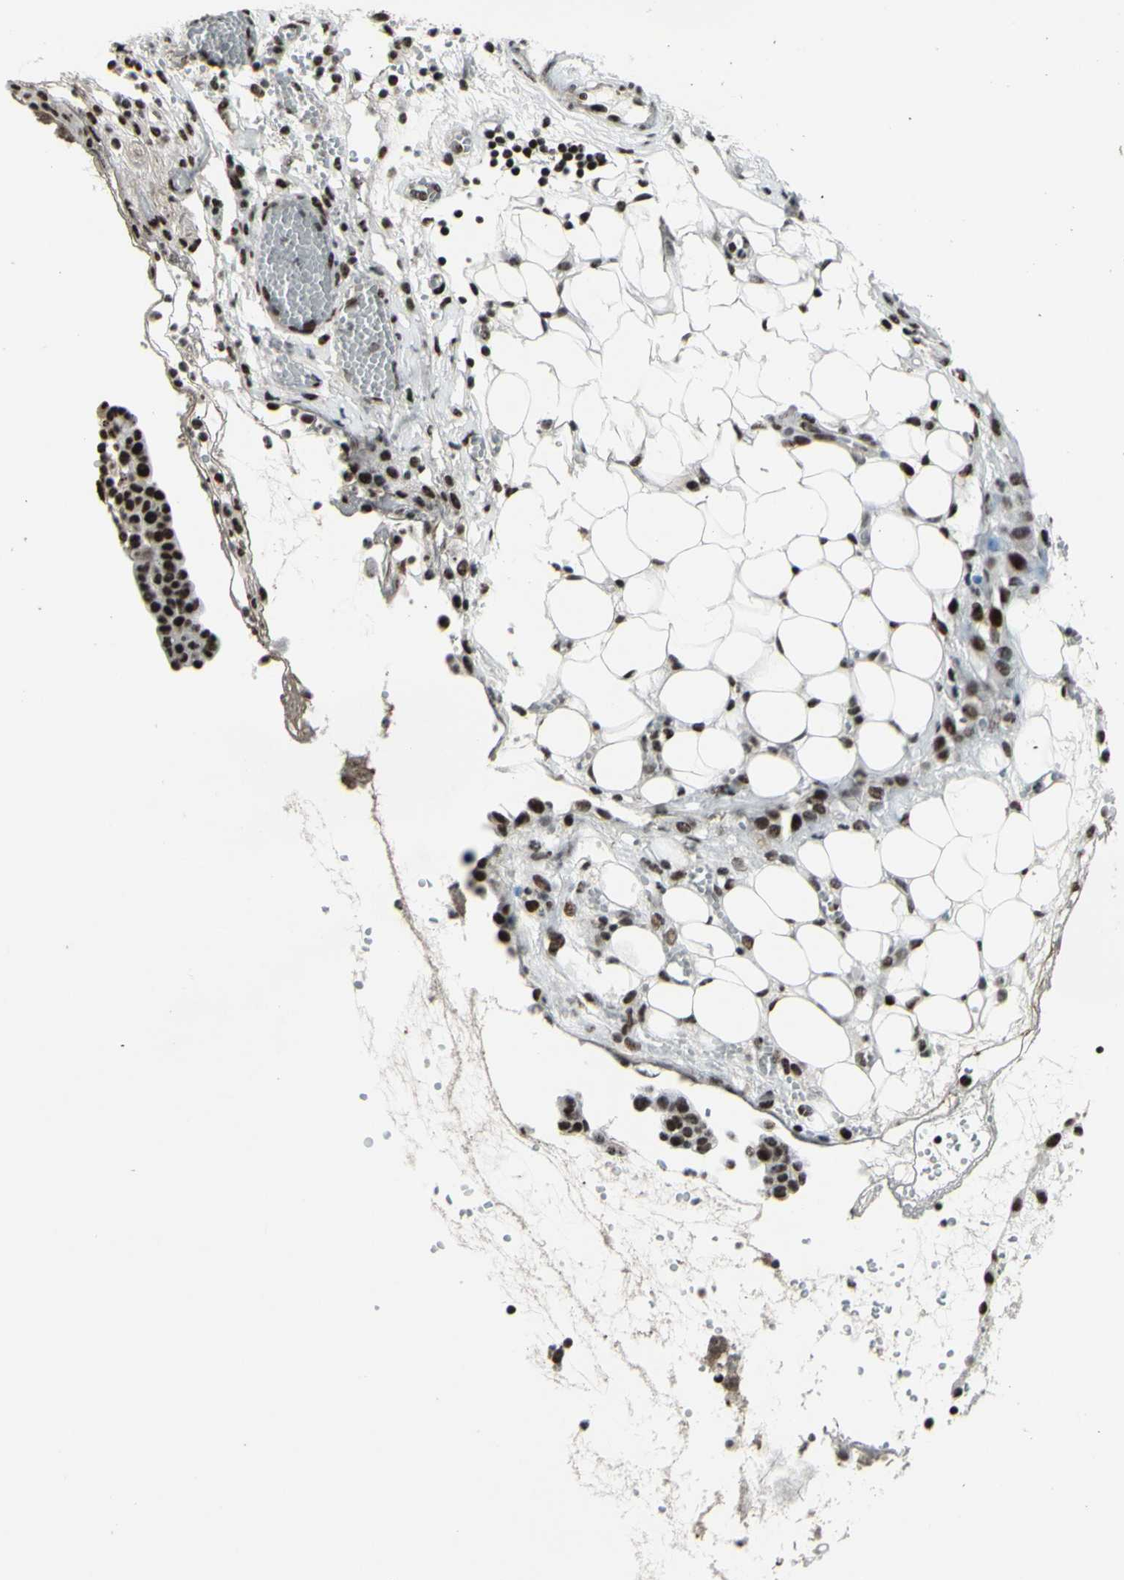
{"staining": {"intensity": "moderate", "quantity": "<25%", "location": "nuclear"}, "tissue": "ovarian cancer", "cell_type": "Tumor cells", "image_type": "cancer", "snomed": [{"axis": "morphology", "description": "Cystadenocarcinoma, serous, NOS"}, {"axis": "topography", "description": "Soft tissue"}, {"axis": "topography", "description": "Ovary"}], "caption": "The immunohistochemical stain highlights moderate nuclear expression in tumor cells of serous cystadenocarcinoma (ovarian) tissue.", "gene": "SUPT6H", "patient": {"sex": "female", "age": 57}}